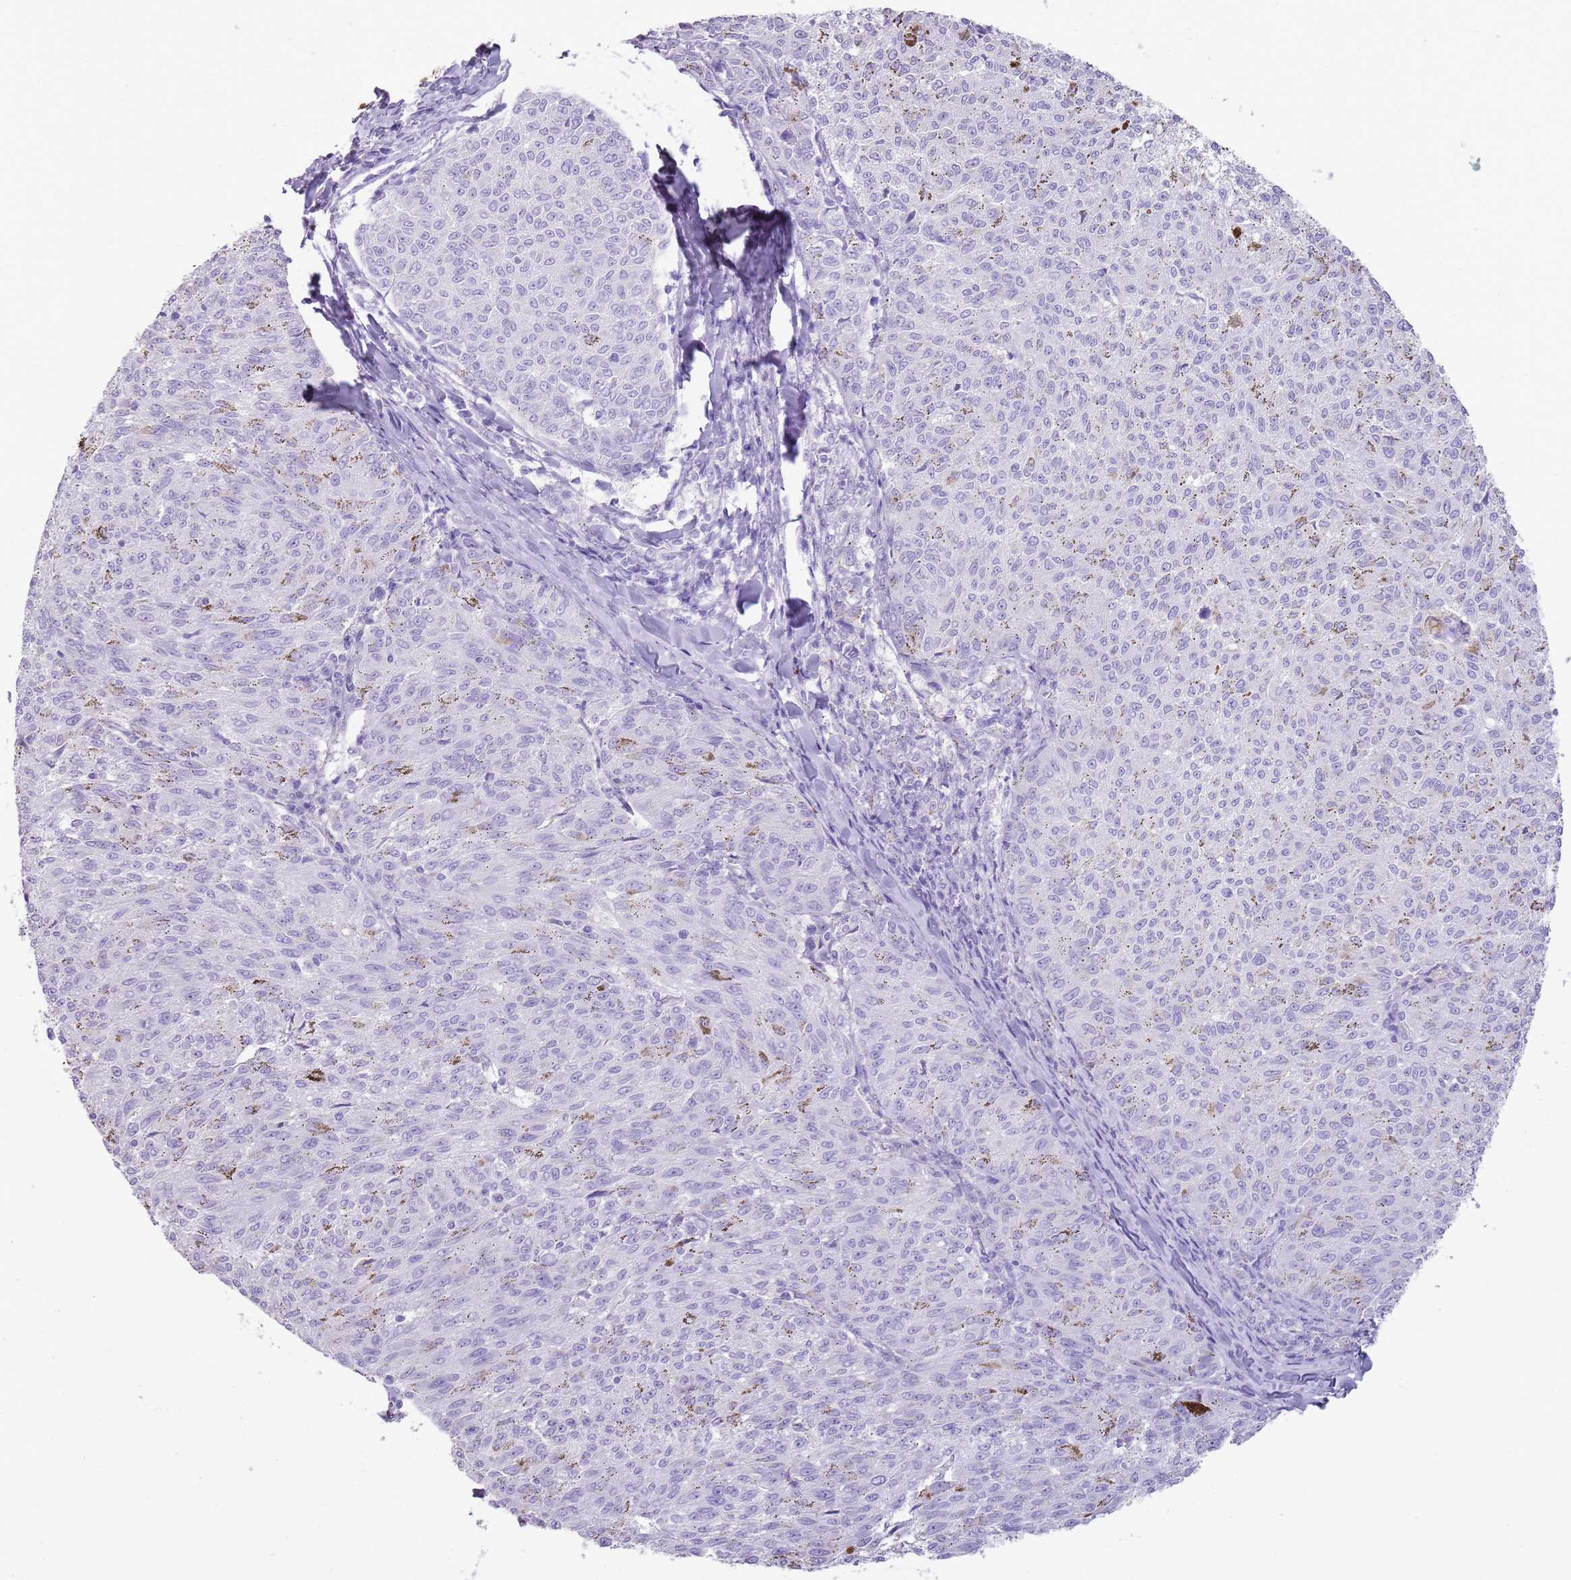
{"staining": {"intensity": "negative", "quantity": "none", "location": "none"}, "tissue": "melanoma", "cell_type": "Tumor cells", "image_type": "cancer", "snomed": [{"axis": "morphology", "description": "Malignant melanoma, NOS"}, {"axis": "topography", "description": "Skin"}], "caption": "Micrograph shows no protein positivity in tumor cells of malignant melanoma tissue.", "gene": "NBPF3", "patient": {"sex": "female", "age": 72}}